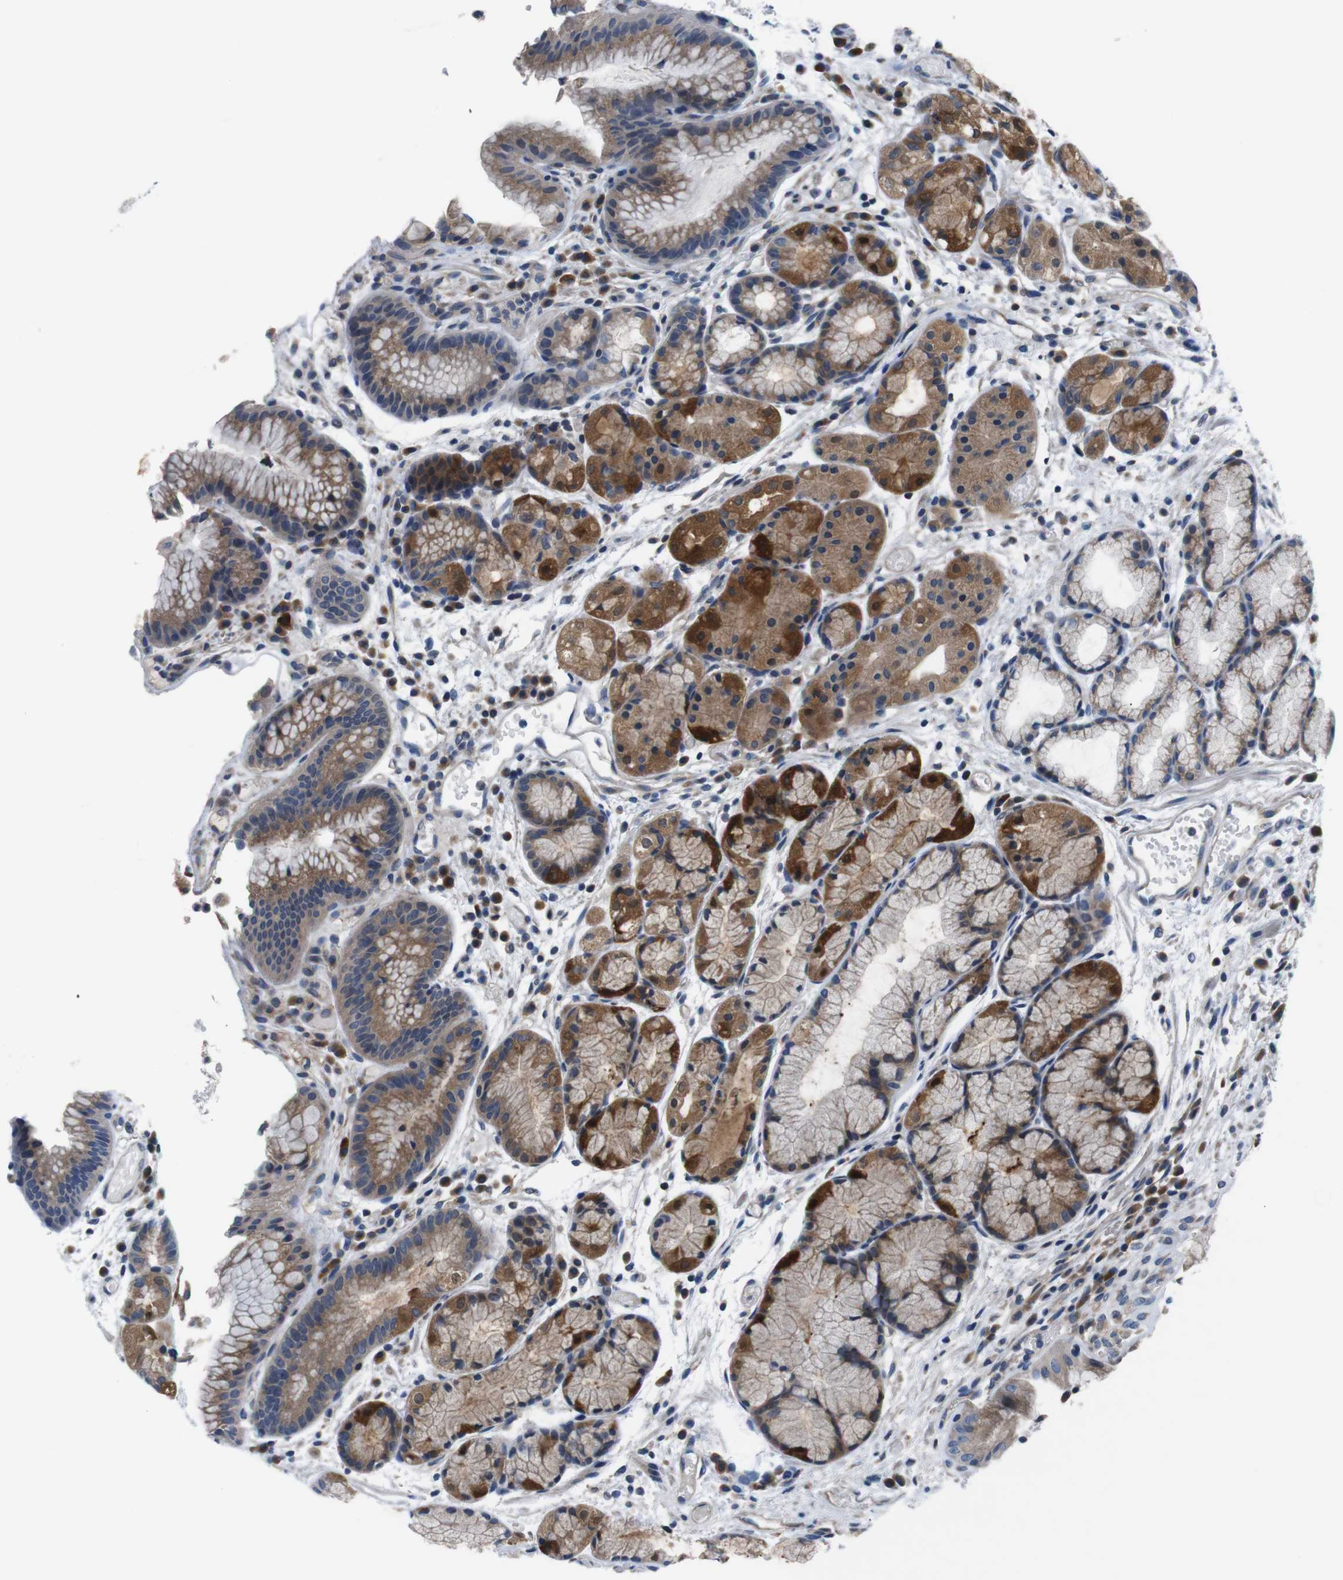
{"staining": {"intensity": "moderate", "quantity": ">75%", "location": "cytoplasmic/membranous"}, "tissue": "stomach", "cell_type": "Glandular cells", "image_type": "normal", "snomed": [{"axis": "morphology", "description": "Normal tissue, NOS"}, {"axis": "topography", "description": "Stomach, upper"}], "caption": "High-power microscopy captured an IHC photomicrograph of unremarkable stomach, revealing moderate cytoplasmic/membranous positivity in about >75% of glandular cells.", "gene": "JAK1", "patient": {"sex": "male", "age": 72}}